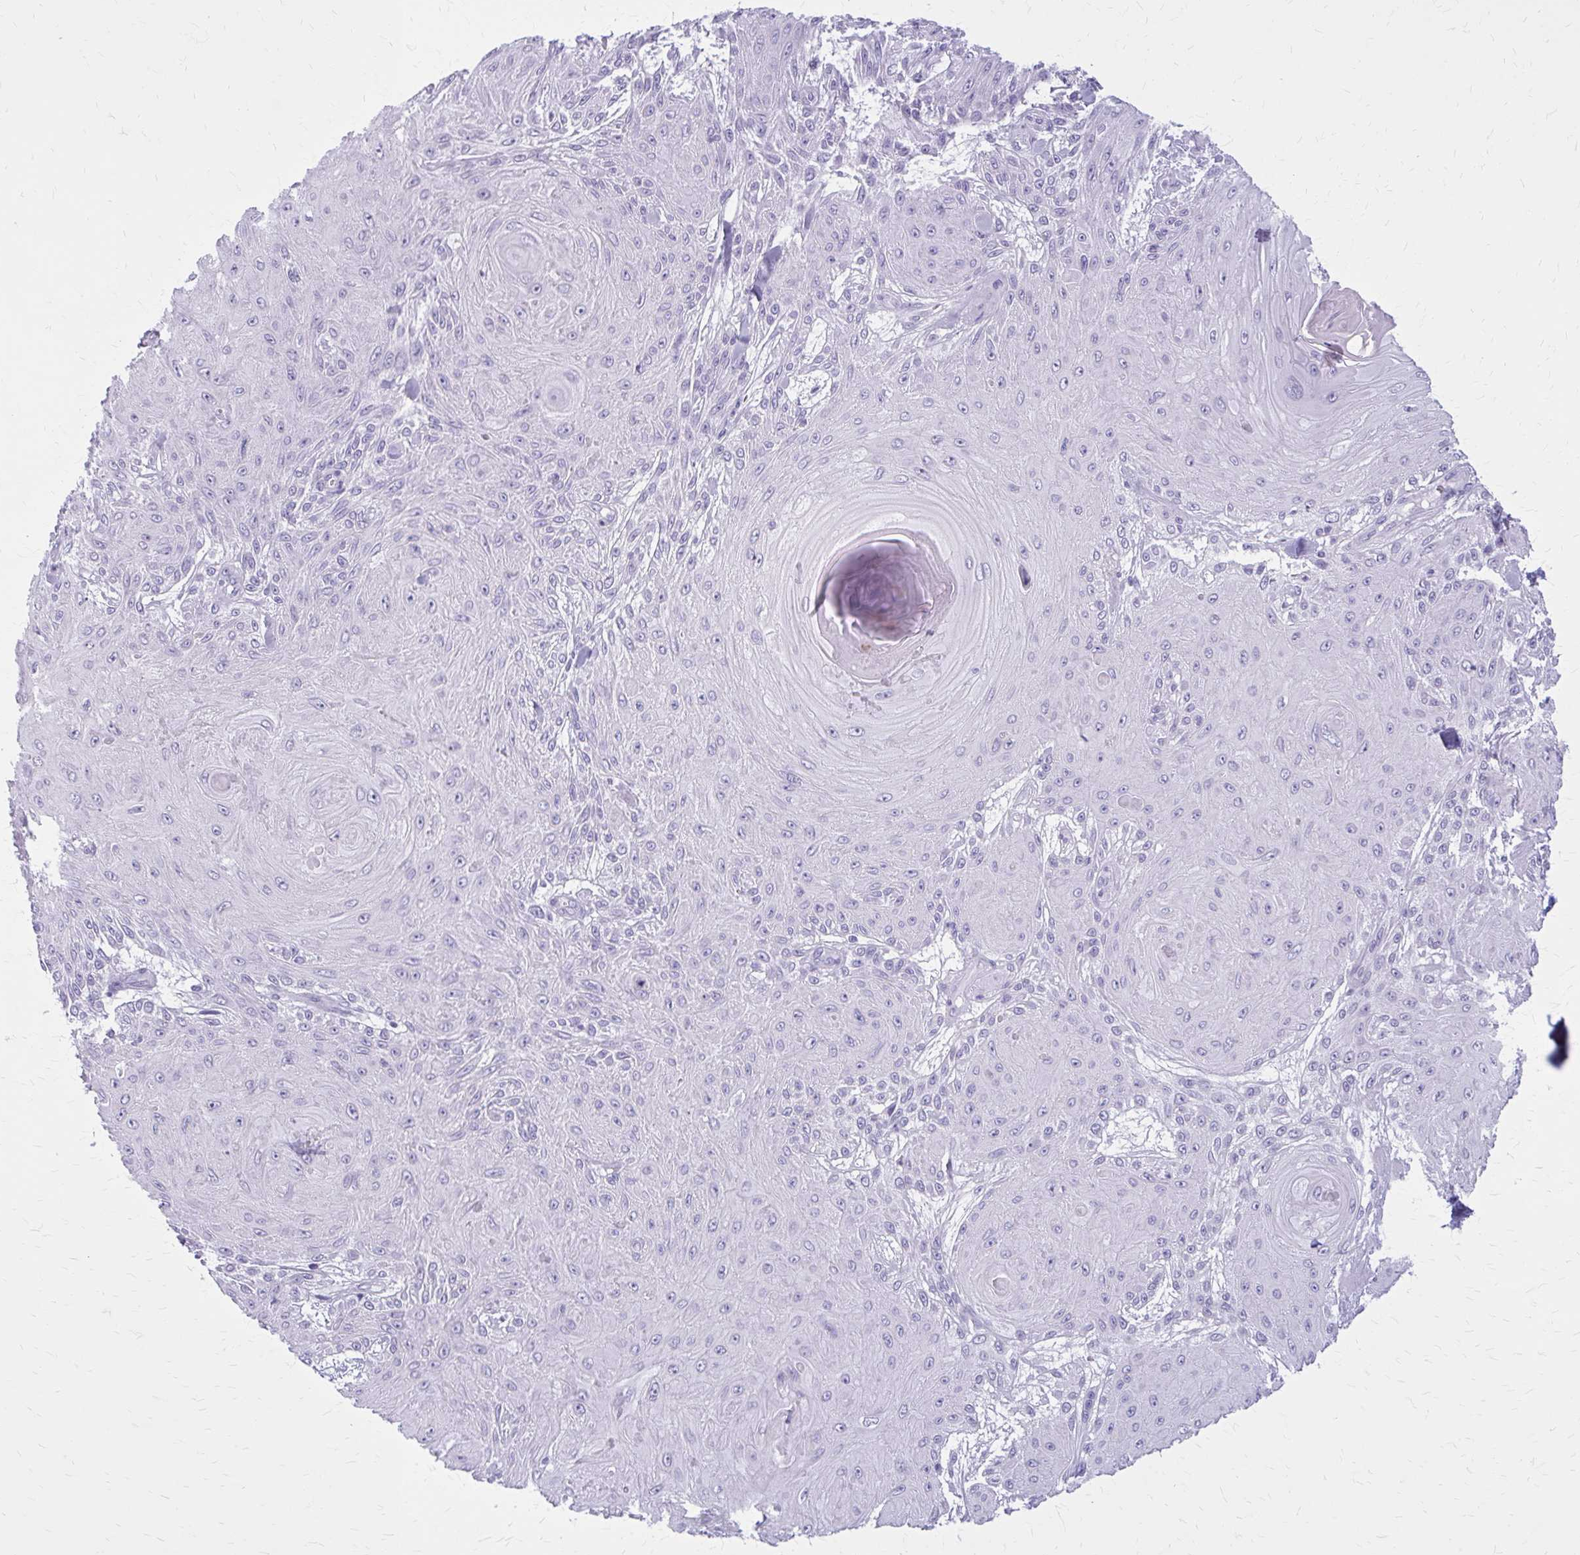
{"staining": {"intensity": "negative", "quantity": "none", "location": "none"}, "tissue": "skin cancer", "cell_type": "Tumor cells", "image_type": "cancer", "snomed": [{"axis": "morphology", "description": "Squamous cell carcinoma, NOS"}, {"axis": "topography", "description": "Skin"}], "caption": "Immunohistochemical staining of skin cancer demonstrates no significant expression in tumor cells.", "gene": "ZDHHC7", "patient": {"sex": "male", "age": 88}}